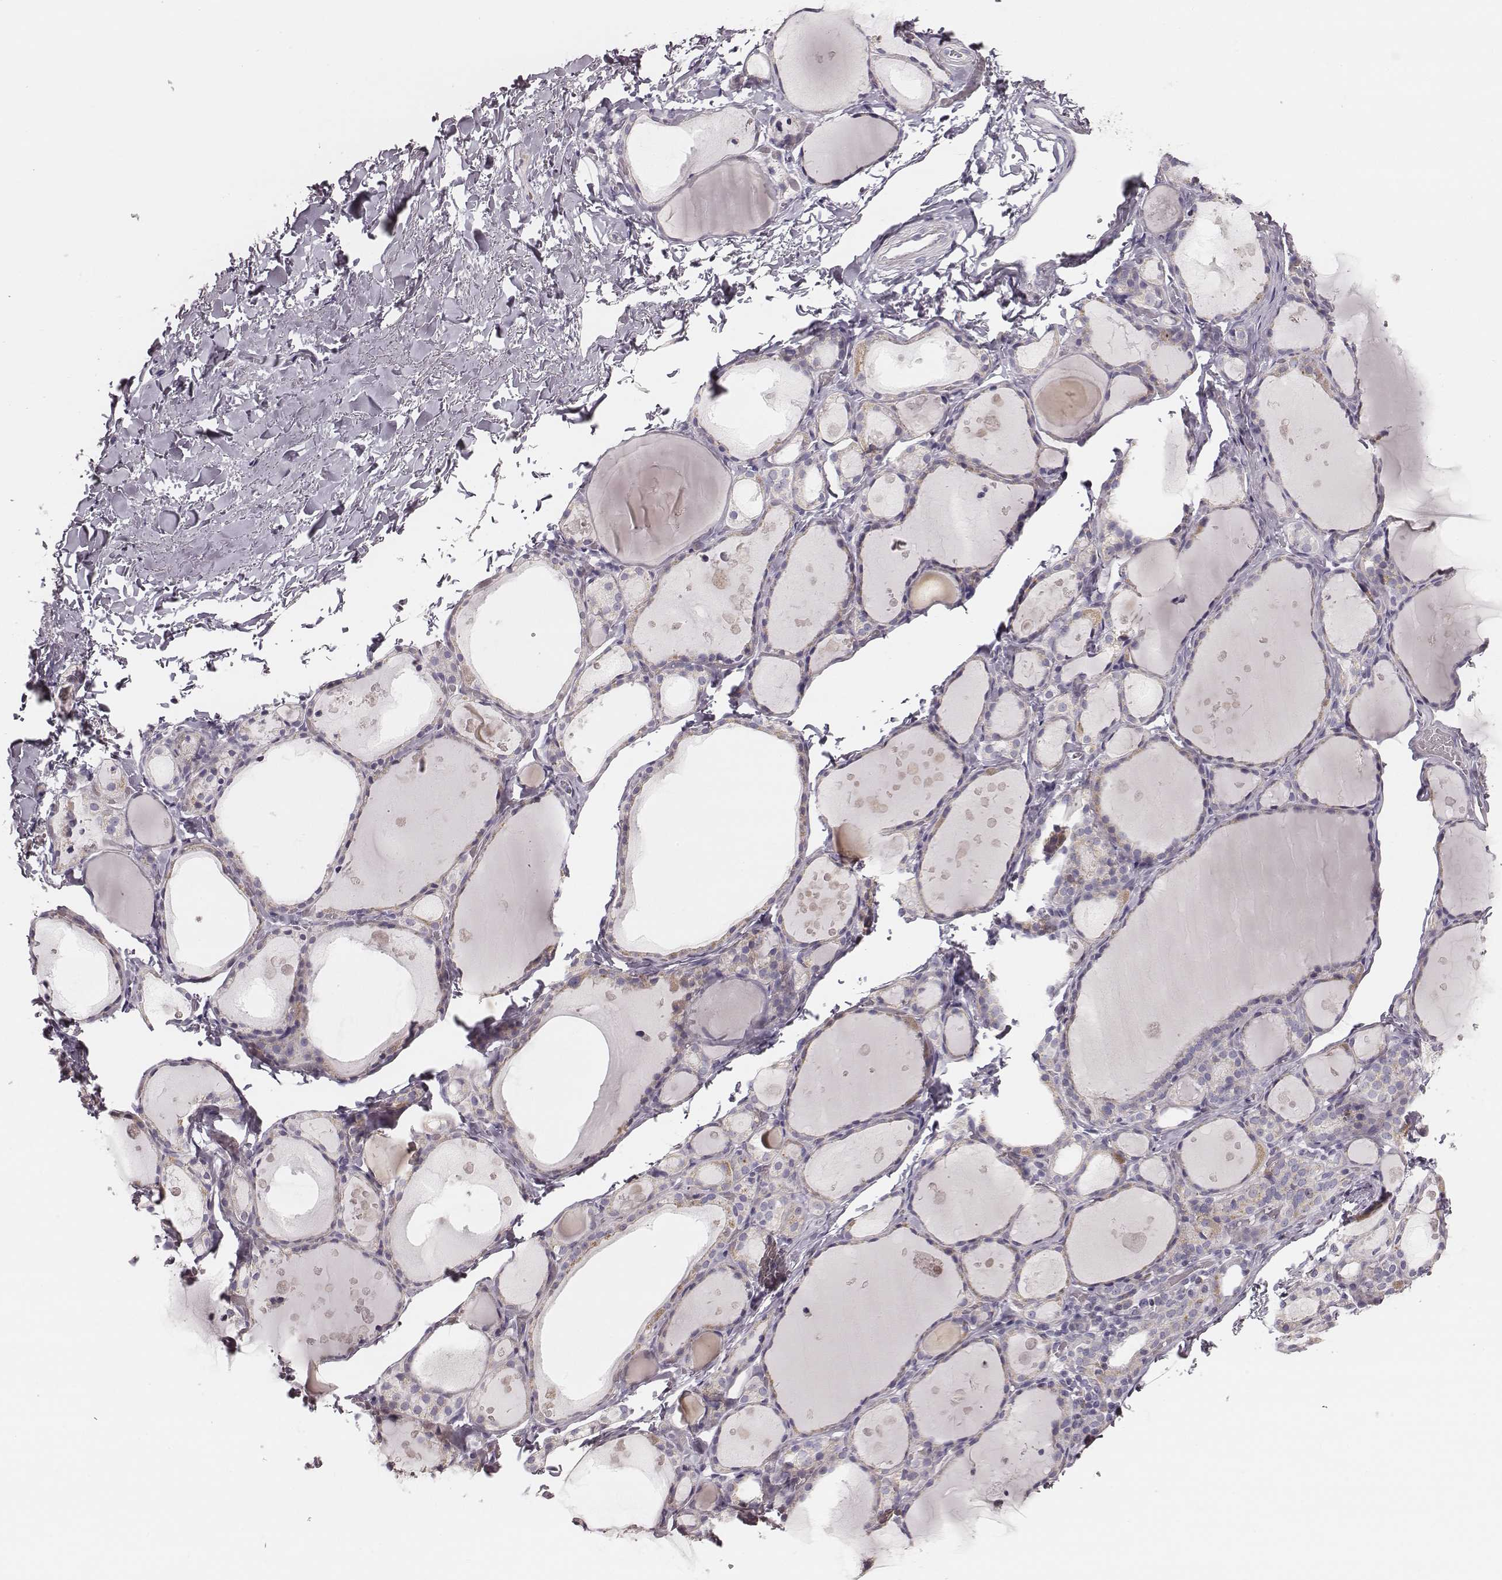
{"staining": {"intensity": "negative", "quantity": "none", "location": "none"}, "tissue": "thyroid gland", "cell_type": "Glandular cells", "image_type": "normal", "snomed": [{"axis": "morphology", "description": "Normal tissue, NOS"}, {"axis": "topography", "description": "Thyroid gland"}], "caption": "An immunohistochemistry (IHC) histopathology image of benign thyroid gland is shown. There is no staining in glandular cells of thyroid gland.", "gene": "UBL4B", "patient": {"sex": "male", "age": 68}}